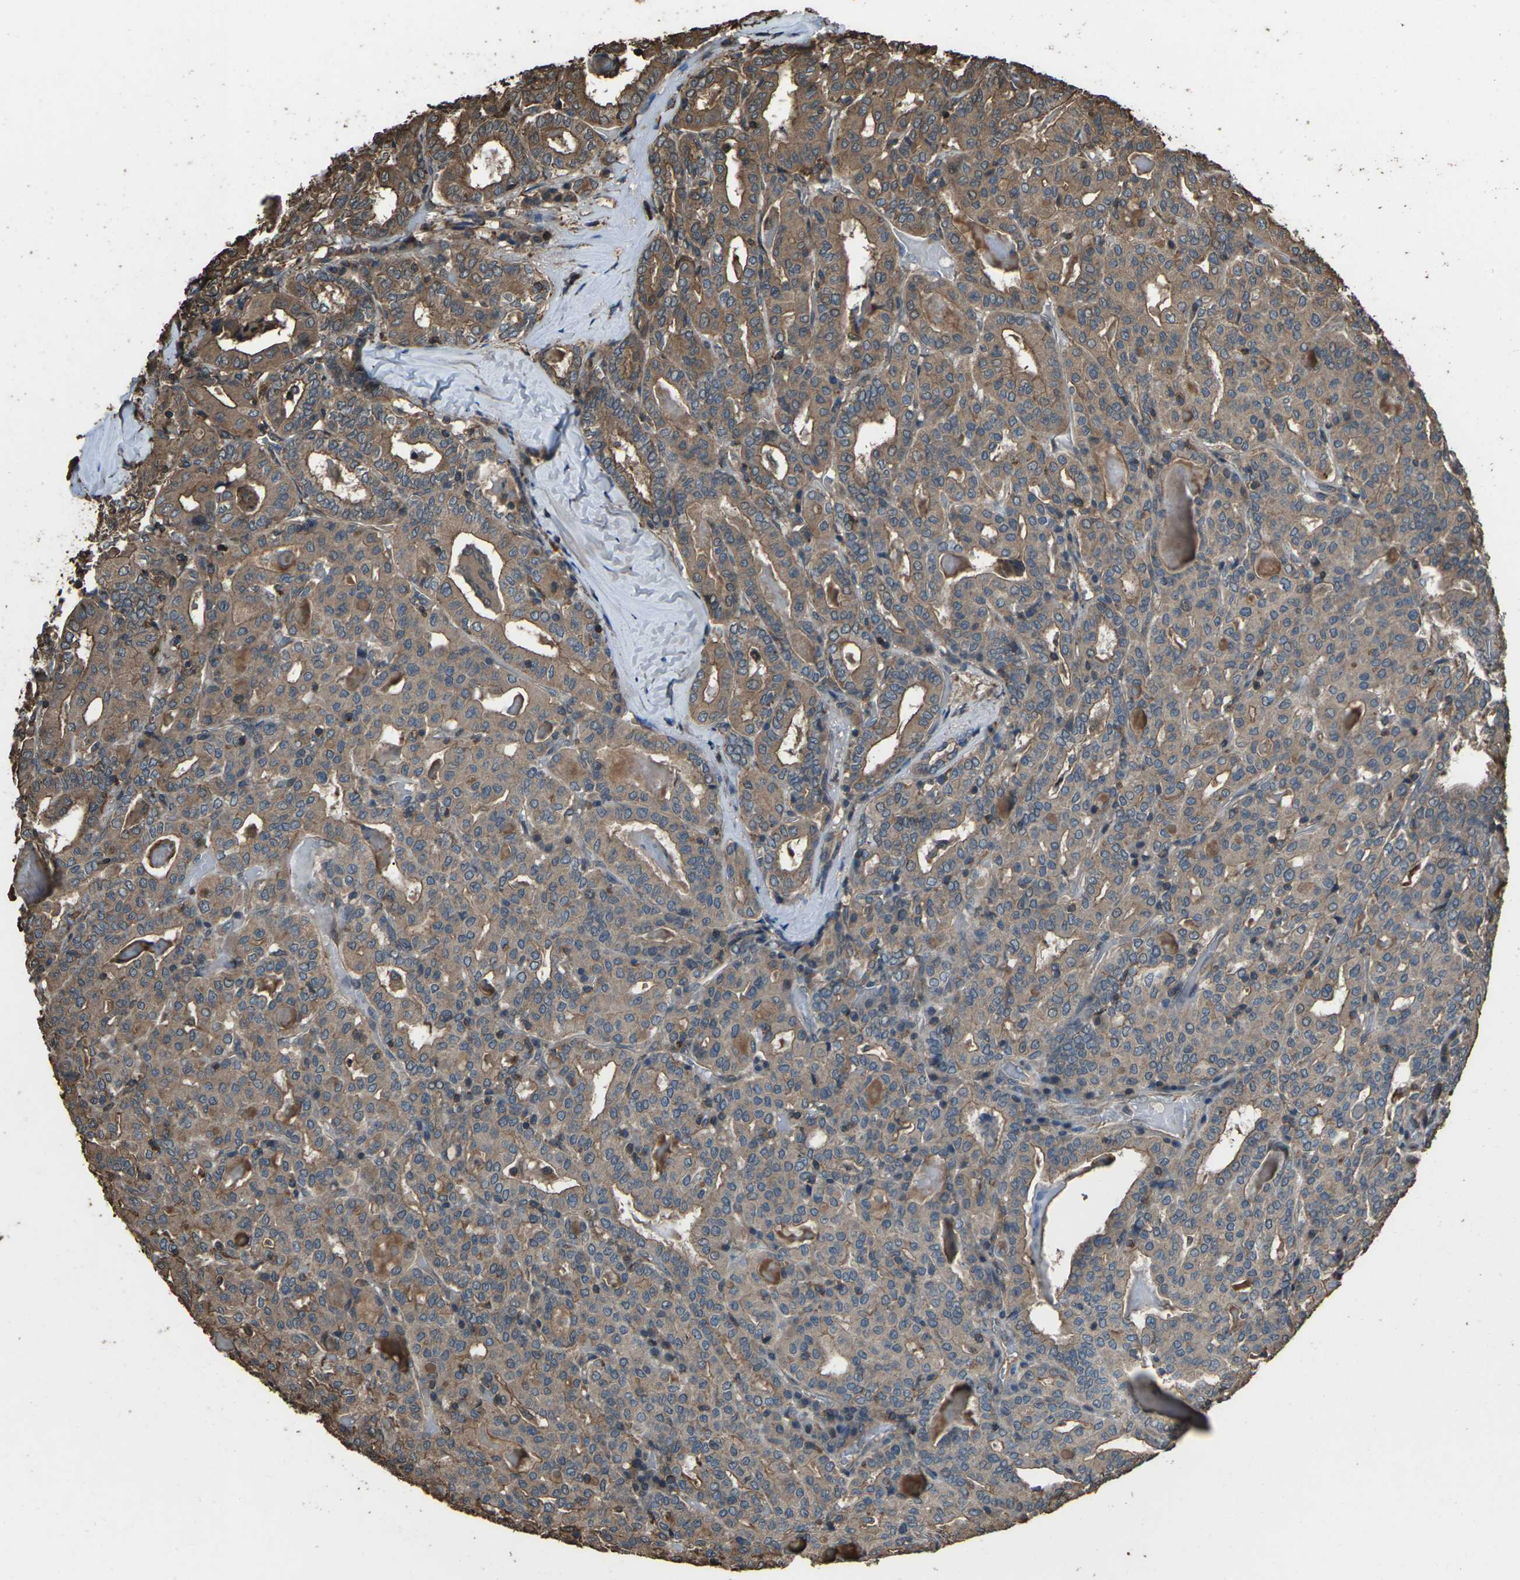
{"staining": {"intensity": "moderate", "quantity": ">75%", "location": "cytoplasmic/membranous"}, "tissue": "thyroid cancer", "cell_type": "Tumor cells", "image_type": "cancer", "snomed": [{"axis": "morphology", "description": "Papillary adenocarcinoma, NOS"}, {"axis": "topography", "description": "Thyroid gland"}], "caption": "Papillary adenocarcinoma (thyroid) stained for a protein displays moderate cytoplasmic/membranous positivity in tumor cells.", "gene": "DHPS", "patient": {"sex": "female", "age": 42}}